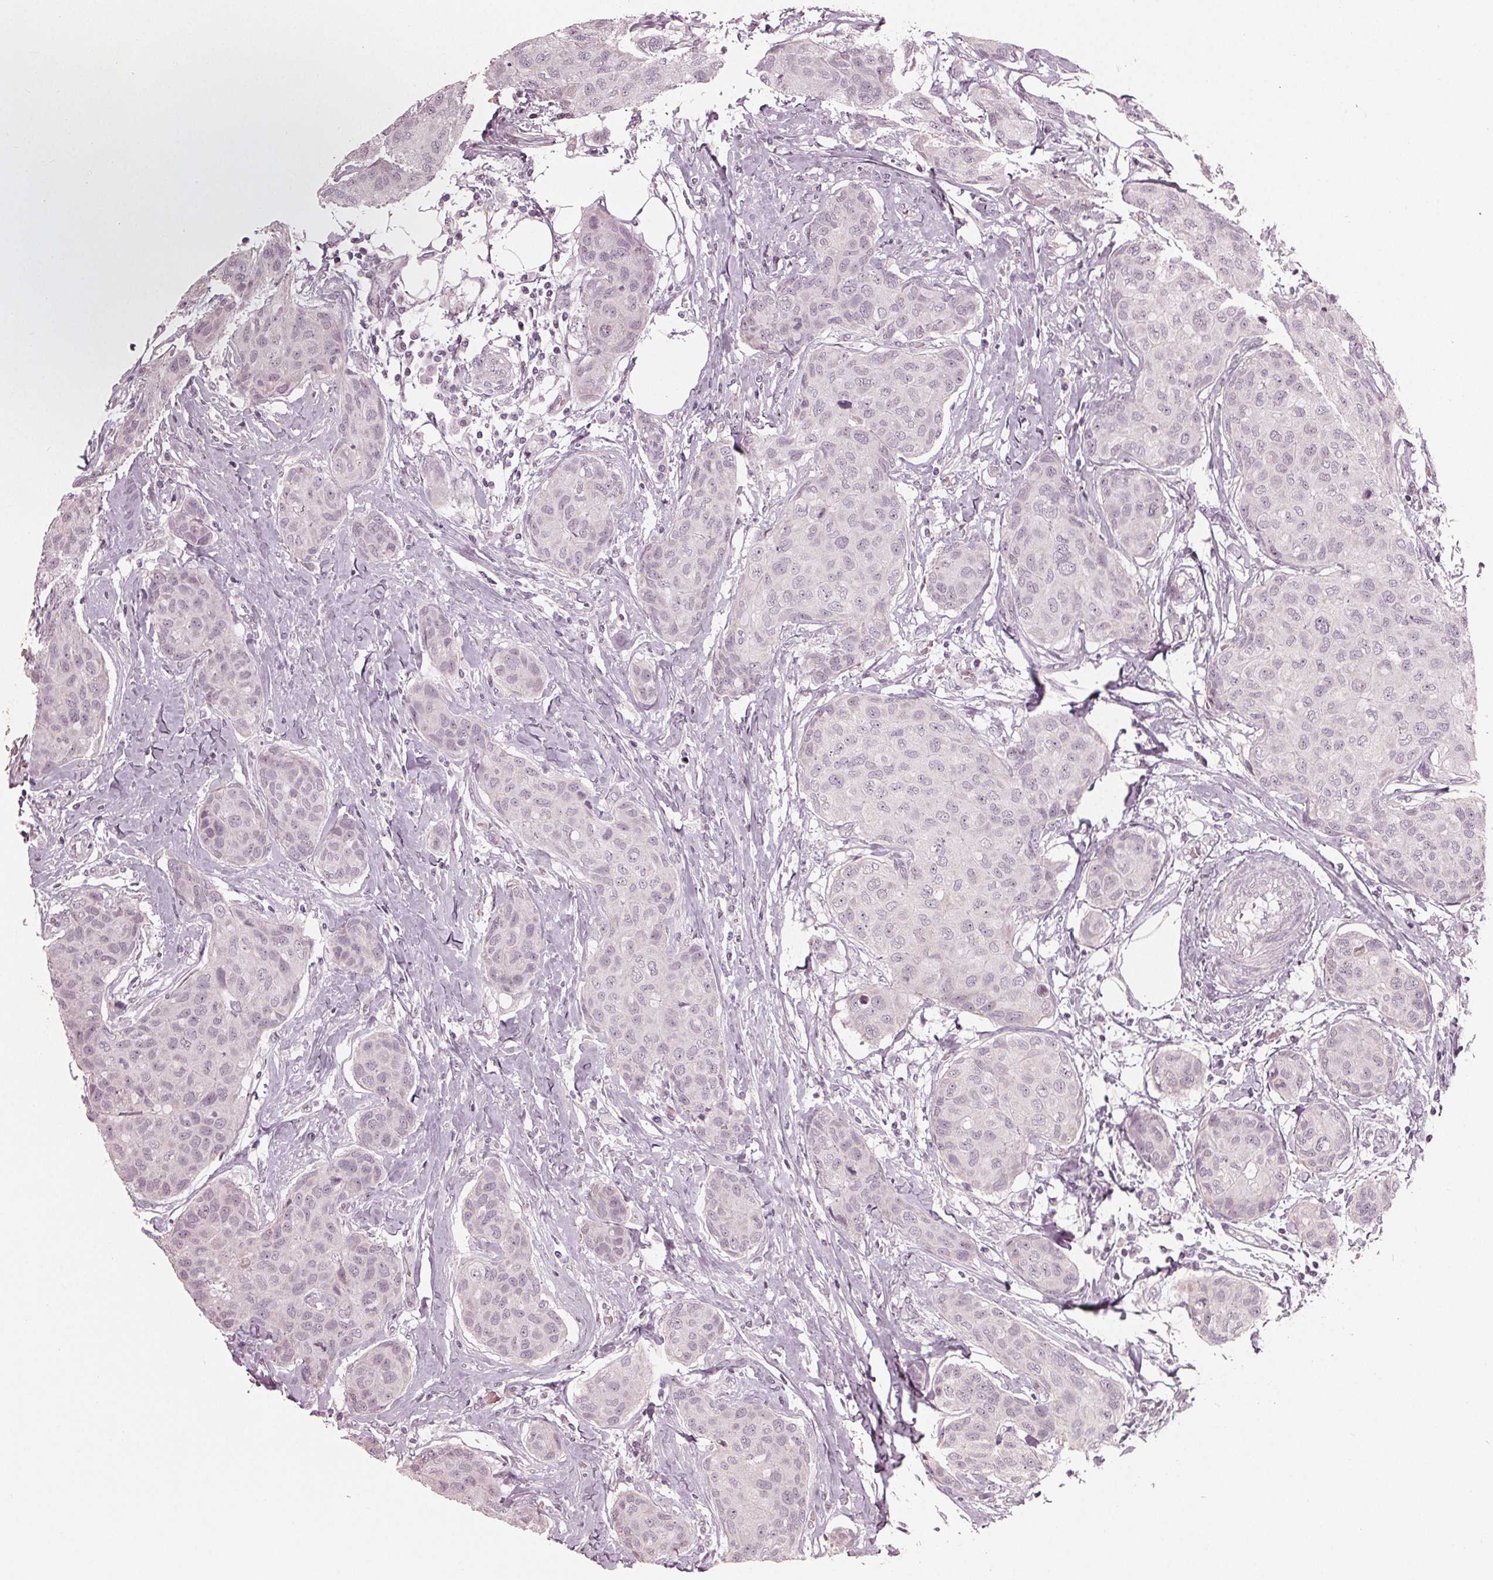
{"staining": {"intensity": "negative", "quantity": "none", "location": "none"}, "tissue": "breast cancer", "cell_type": "Tumor cells", "image_type": "cancer", "snomed": [{"axis": "morphology", "description": "Duct carcinoma"}, {"axis": "topography", "description": "Breast"}], "caption": "This micrograph is of breast cancer (infiltrating ductal carcinoma) stained with immunohistochemistry to label a protein in brown with the nuclei are counter-stained blue. There is no expression in tumor cells.", "gene": "ADPRHL1", "patient": {"sex": "female", "age": 80}}